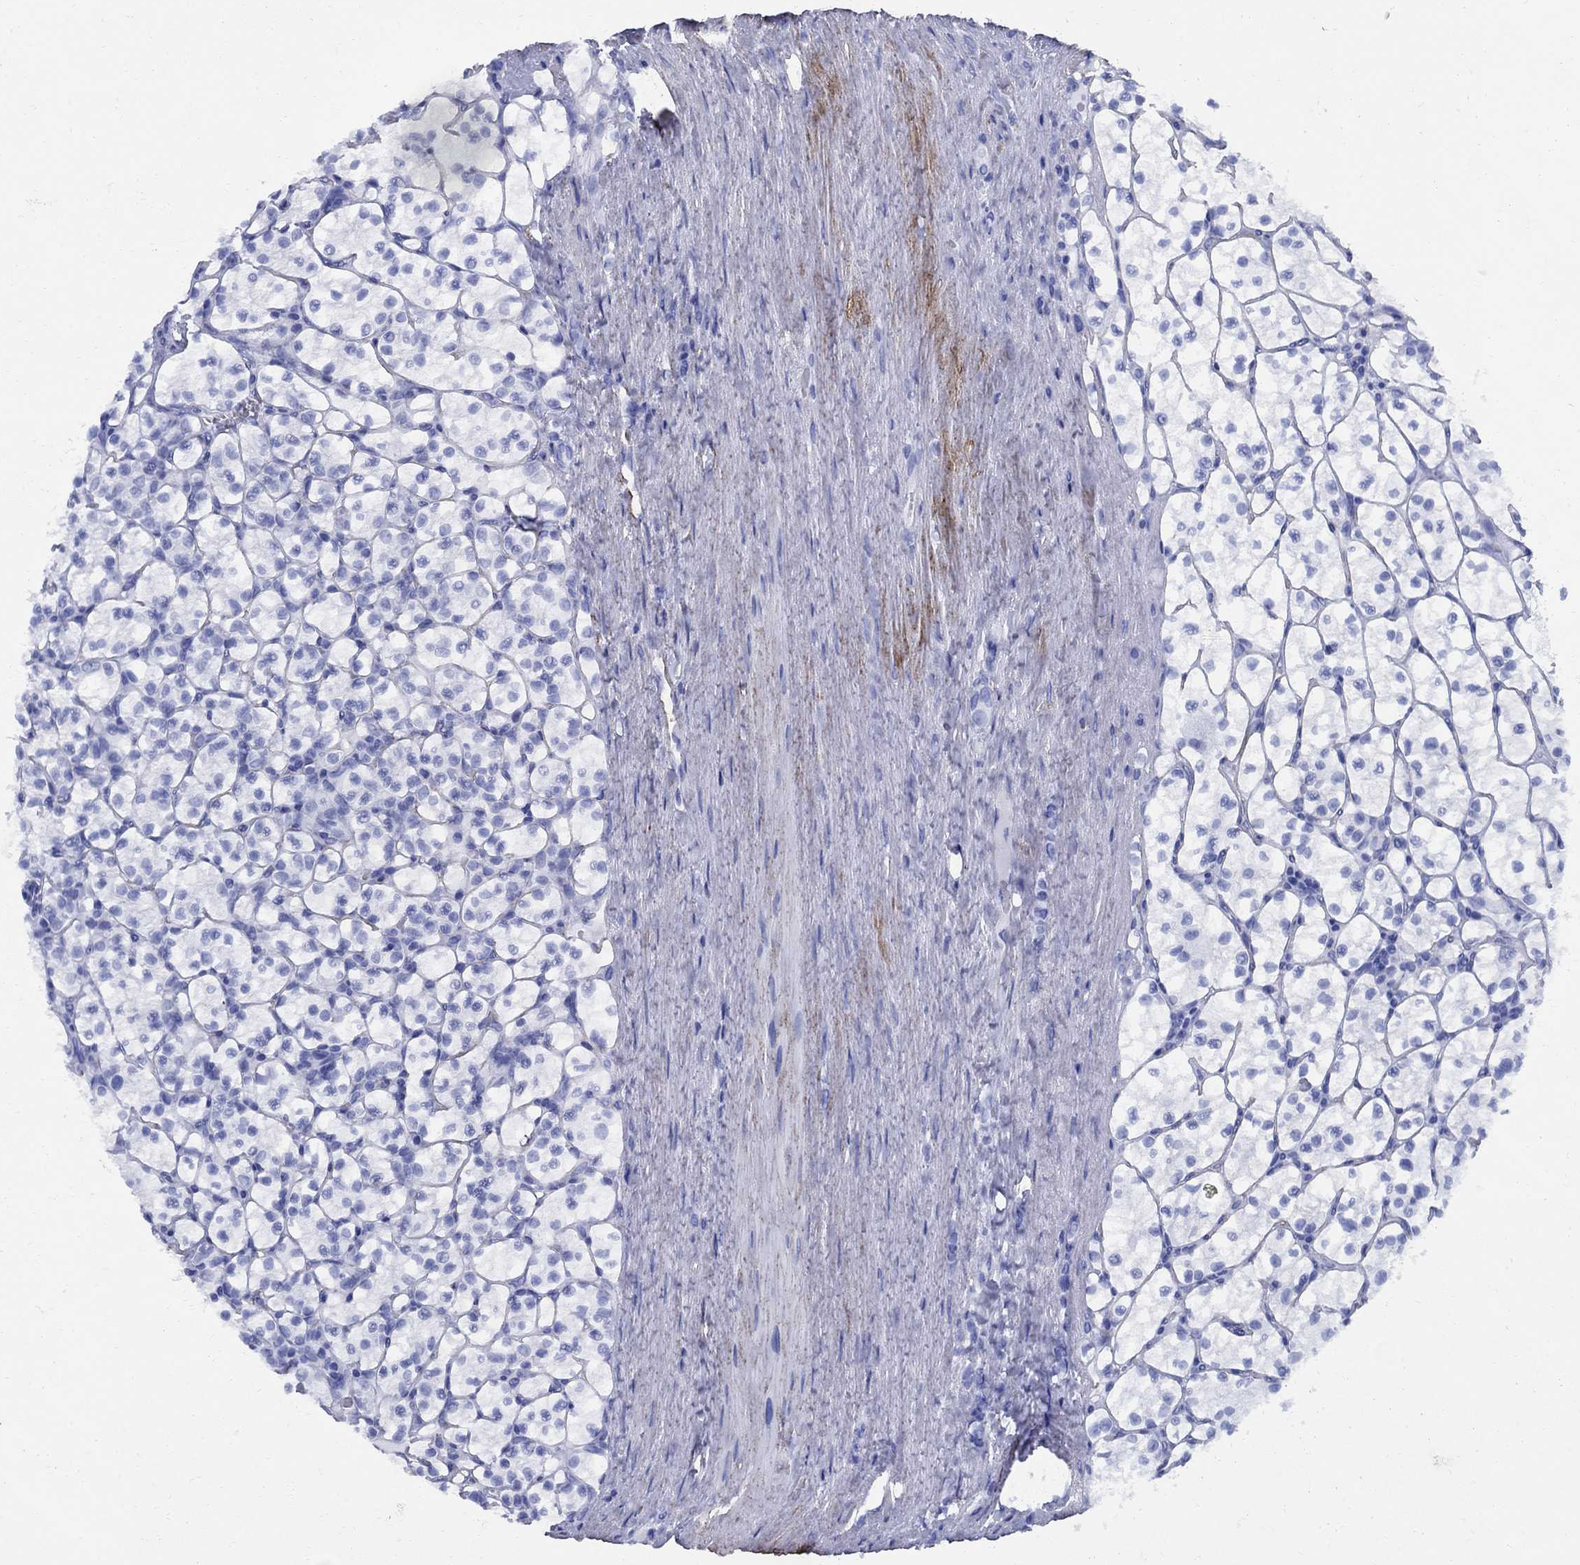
{"staining": {"intensity": "negative", "quantity": "none", "location": "none"}, "tissue": "renal cancer", "cell_type": "Tumor cells", "image_type": "cancer", "snomed": [{"axis": "morphology", "description": "Adenocarcinoma, NOS"}, {"axis": "topography", "description": "Kidney"}], "caption": "This is an IHC image of renal cancer (adenocarcinoma). There is no expression in tumor cells.", "gene": "VTN", "patient": {"sex": "female", "age": 89}}